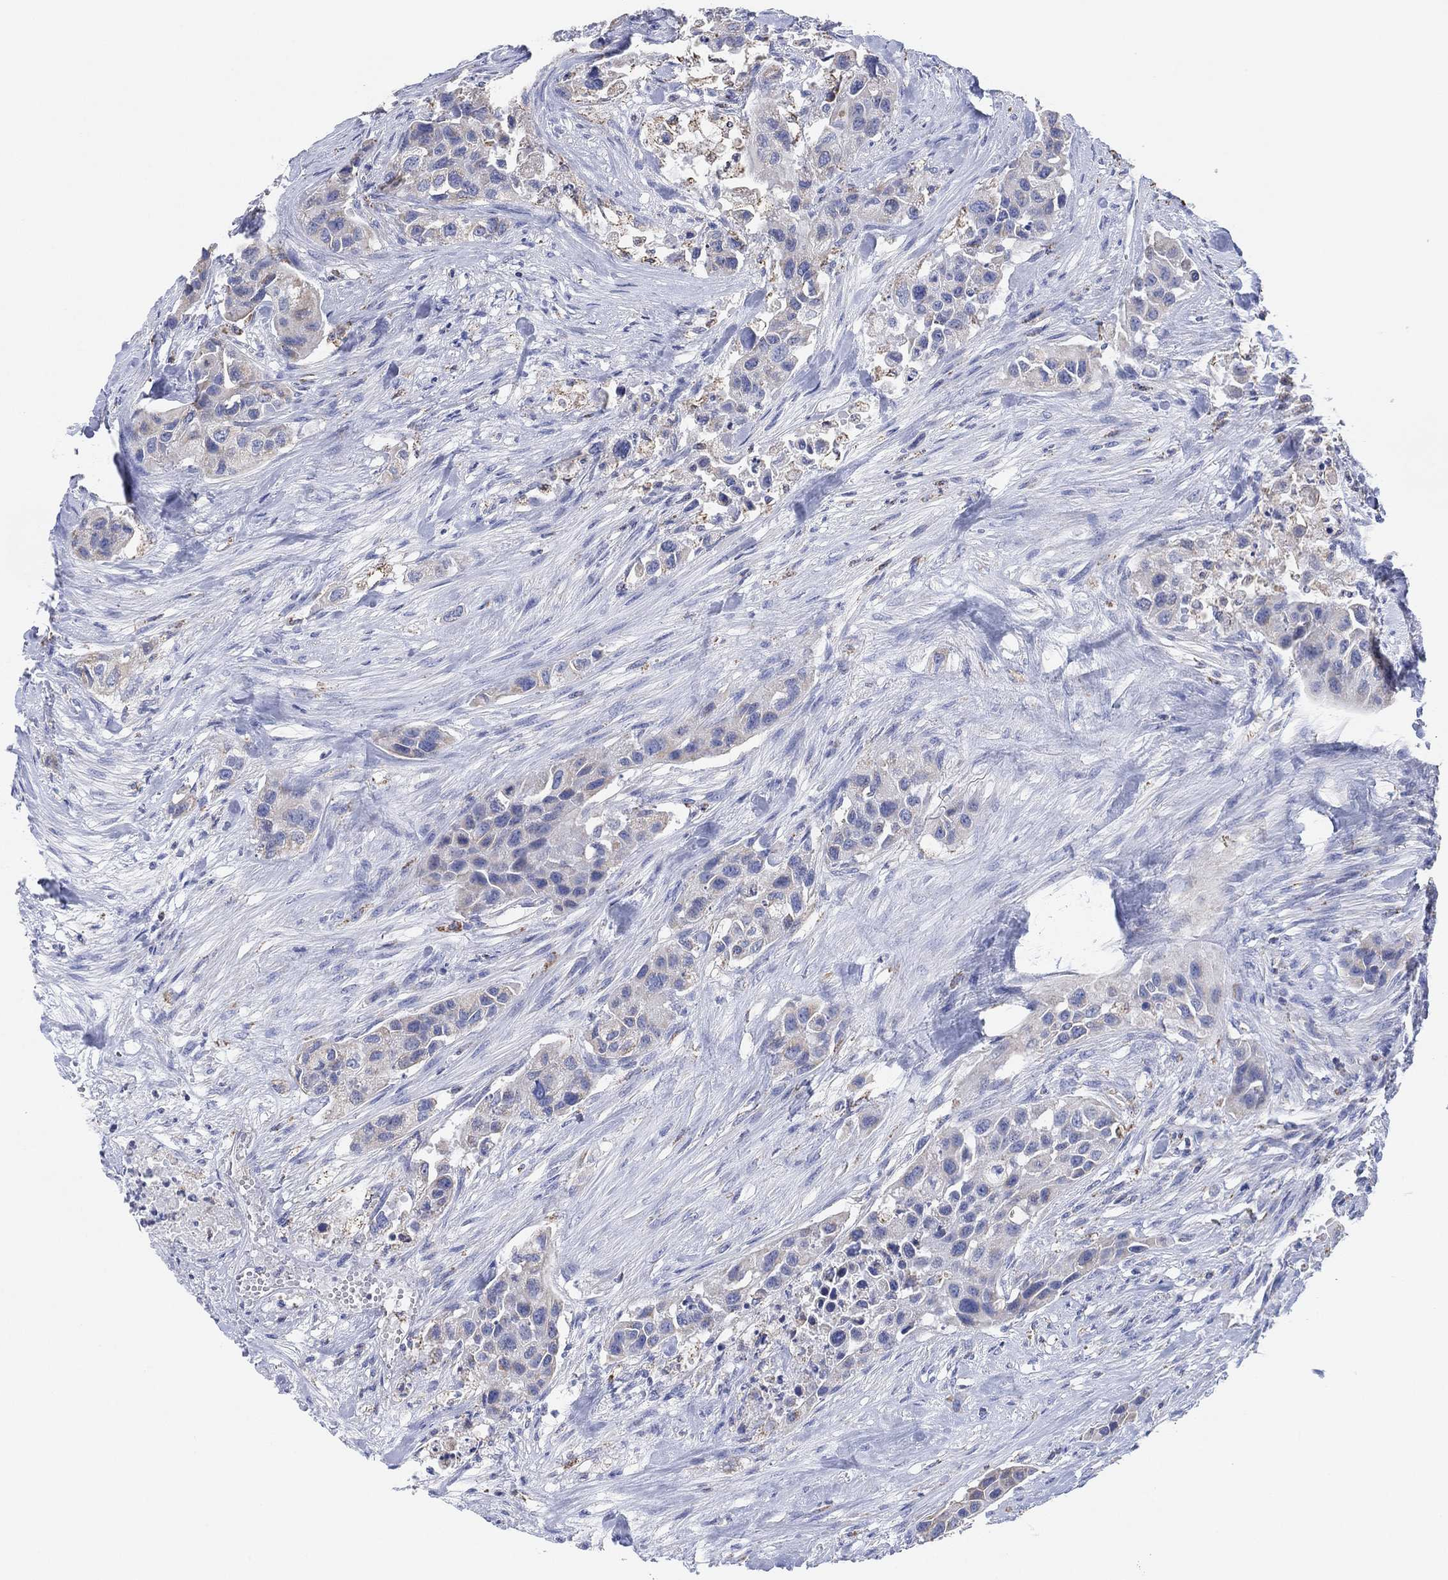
{"staining": {"intensity": "negative", "quantity": "none", "location": "none"}, "tissue": "urothelial cancer", "cell_type": "Tumor cells", "image_type": "cancer", "snomed": [{"axis": "morphology", "description": "Urothelial carcinoma, High grade"}, {"axis": "topography", "description": "Urinary bladder"}], "caption": "DAB immunohistochemical staining of human high-grade urothelial carcinoma exhibits no significant staining in tumor cells. The staining is performed using DAB brown chromogen with nuclei counter-stained in using hematoxylin.", "gene": "CFTR", "patient": {"sex": "female", "age": 73}}